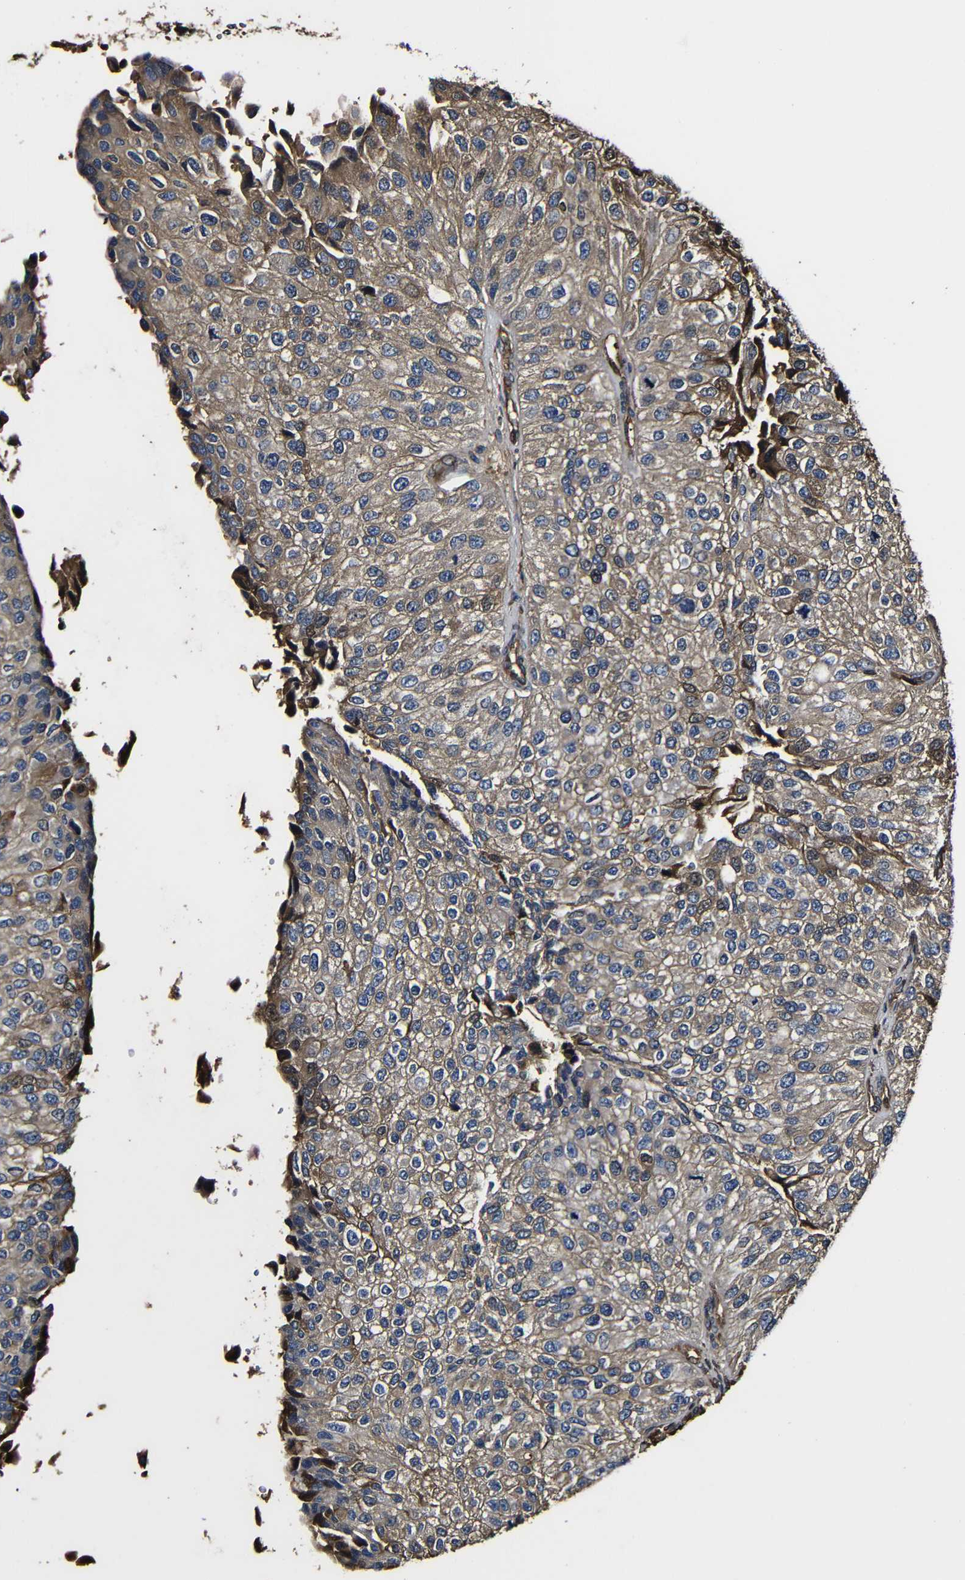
{"staining": {"intensity": "moderate", "quantity": ">75%", "location": "cytoplasmic/membranous"}, "tissue": "urothelial cancer", "cell_type": "Tumor cells", "image_type": "cancer", "snomed": [{"axis": "morphology", "description": "Urothelial carcinoma, High grade"}, {"axis": "topography", "description": "Kidney"}, {"axis": "topography", "description": "Urinary bladder"}], "caption": "Immunohistochemical staining of human urothelial carcinoma (high-grade) reveals medium levels of moderate cytoplasmic/membranous protein staining in about >75% of tumor cells.", "gene": "MSN", "patient": {"sex": "male", "age": 77}}